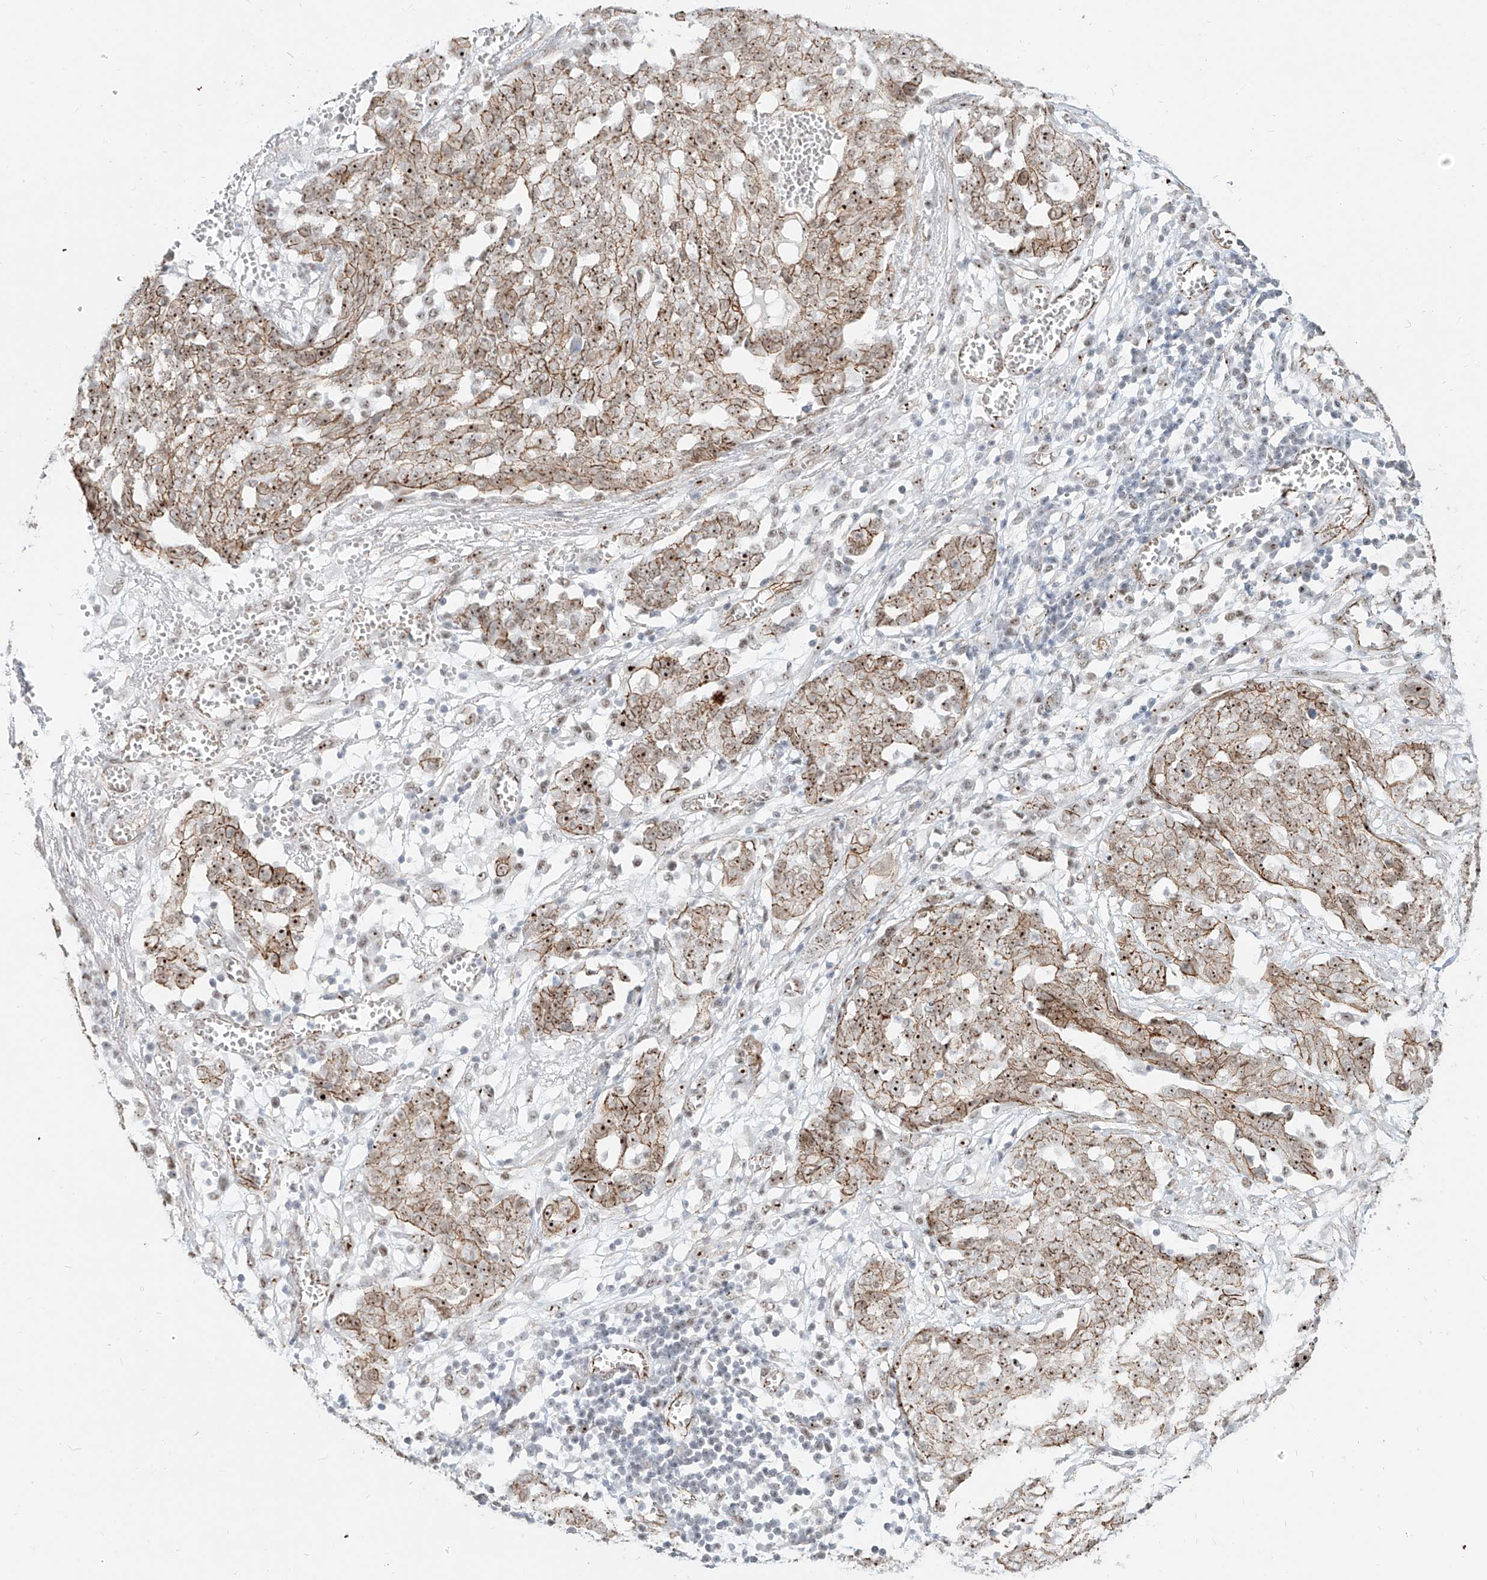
{"staining": {"intensity": "moderate", "quantity": ">75%", "location": "cytoplasmic/membranous,nuclear"}, "tissue": "ovarian cancer", "cell_type": "Tumor cells", "image_type": "cancer", "snomed": [{"axis": "morphology", "description": "Cystadenocarcinoma, serous, NOS"}, {"axis": "topography", "description": "Soft tissue"}, {"axis": "topography", "description": "Ovary"}], "caption": "Serous cystadenocarcinoma (ovarian) stained with DAB (3,3'-diaminobenzidine) IHC reveals medium levels of moderate cytoplasmic/membranous and nuclear expression in approximately >75% of tumor cells.", "gene": "ZNF710", "patient": {"sex": "female", "age": 57}}